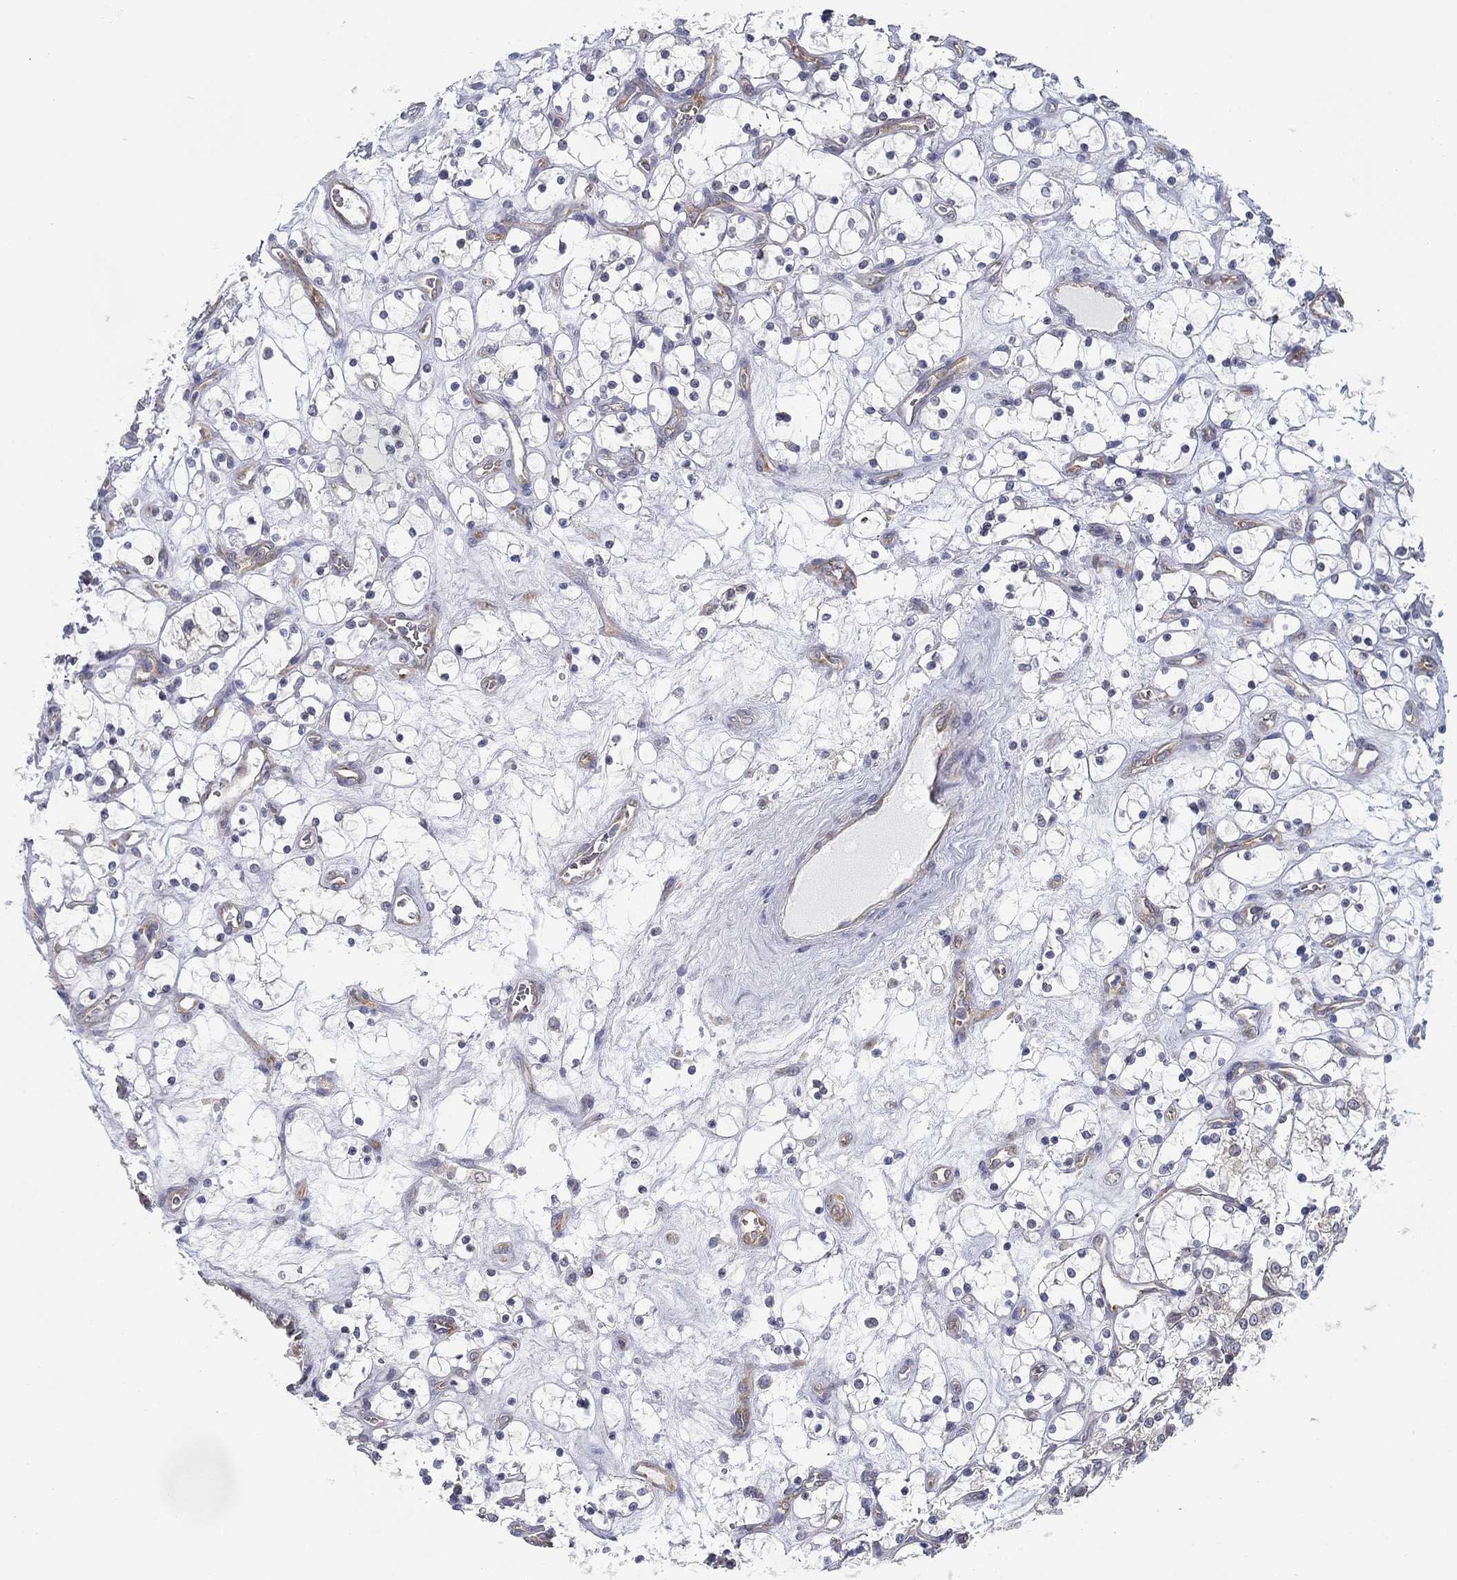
{"staining": {"intensity": "negative", "quantity": "none", "location": "none"}, "tissue": "renal cancer", "cell_type": "Tumor cells", "image_type": "cancer", "snomed": [{"axis": "morphology", "description": "Adenocarcinoma, NOS"}, {"axis": "topography", "description": "Kidney"}], "caption": "Tumor cells are negative for brown protein staining in renal cancer. (Immunohistochemistry, brightfield microscopy, high magnification).", "gene": "FXR1", "patient": {"sex": "female", "age": 69}}